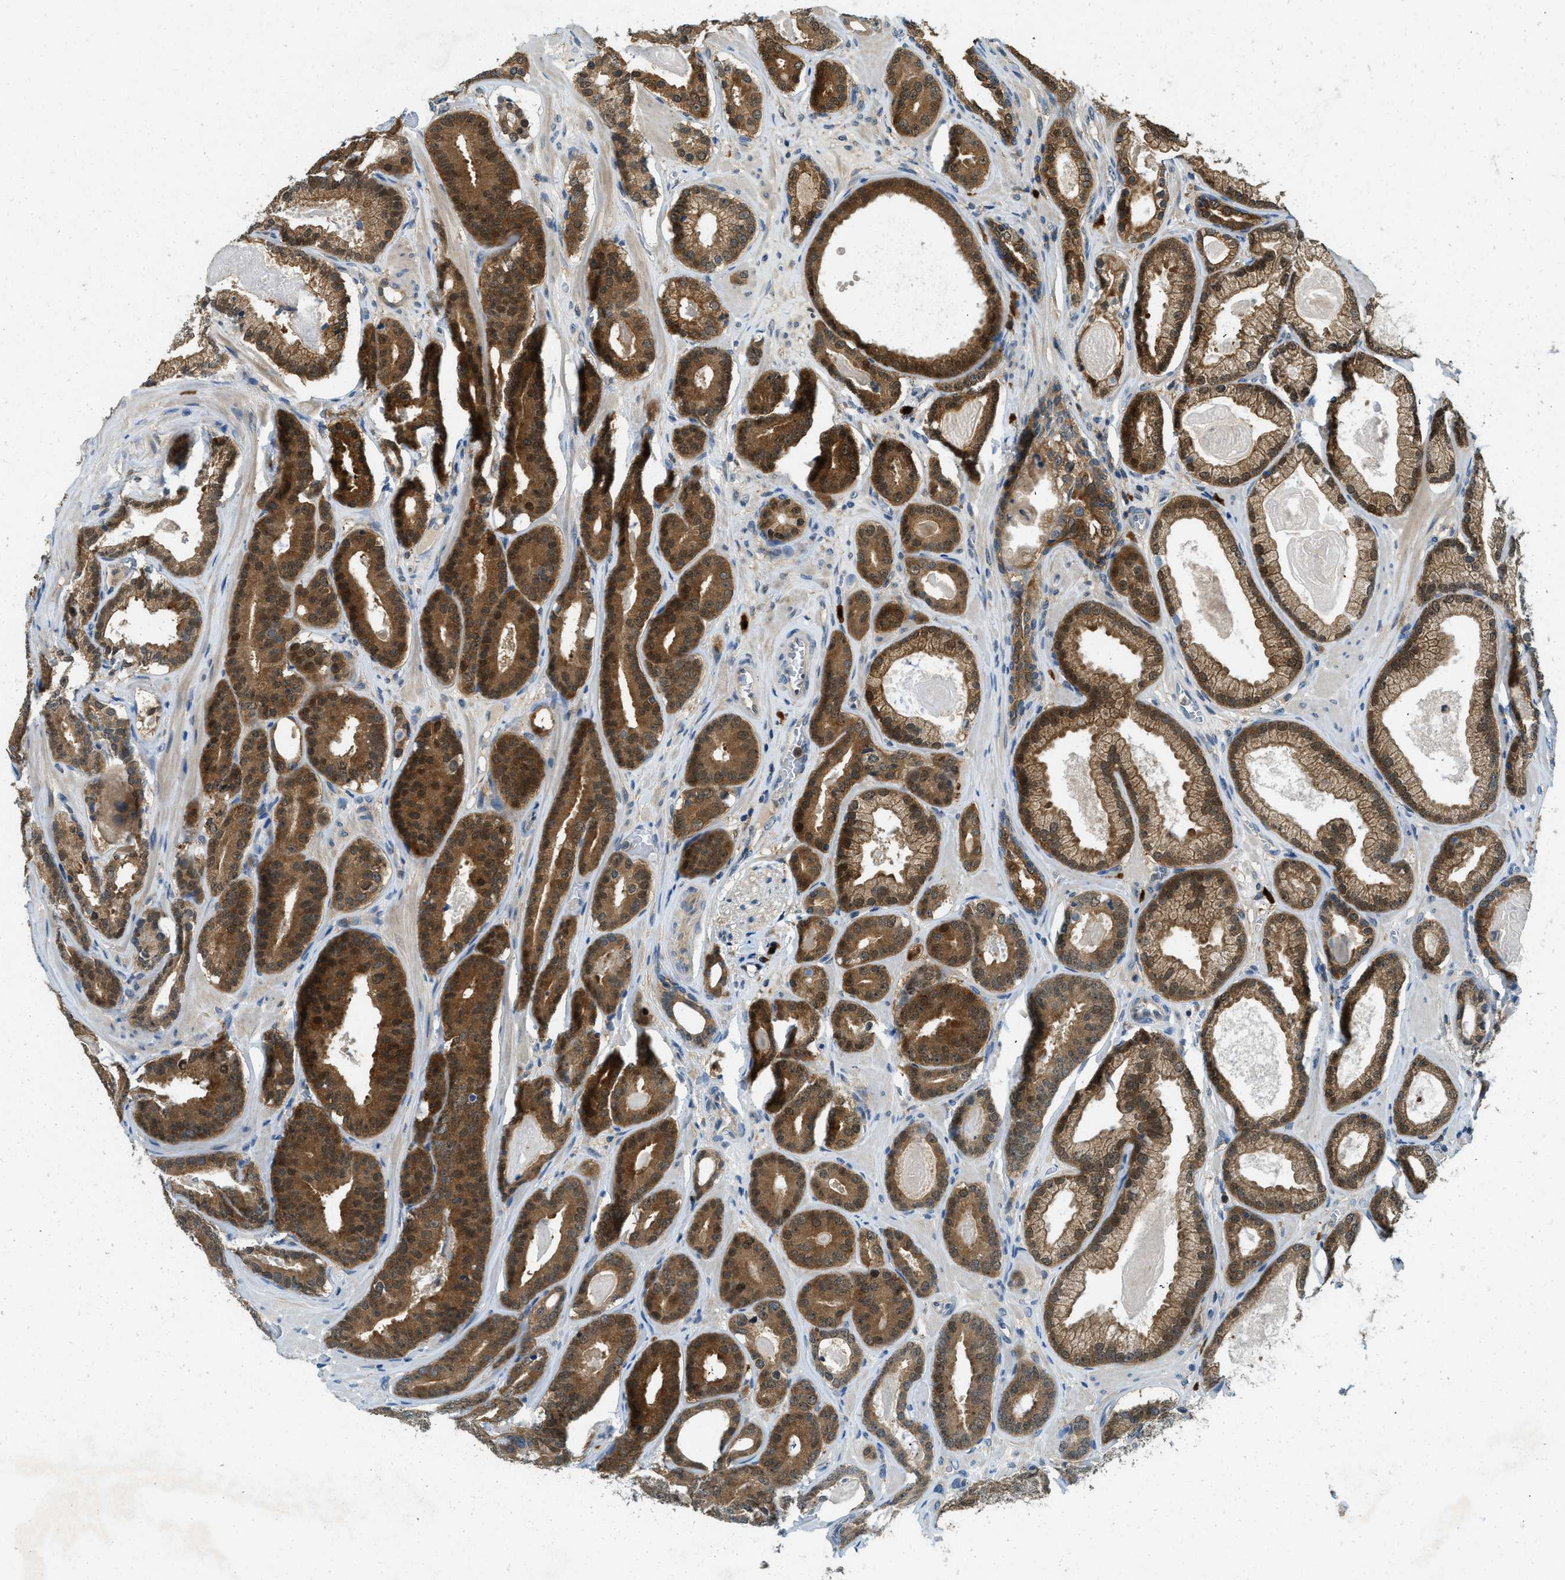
{"staining": {"intensity": "strong", "quantity": ">75%", "location": "cytoplasmic/membranous,nuclear"}, "tissue": "prostate cancer", "cell_type": "Tumor cells", "image_type": "cancer", "snomed": [{"axis": "morphology", "description": "Adenocarcinoma, High grade"}, {"axis": "topography", "description": "Prostate"}], "caption": "Protein expression by IHC reveals strong cytoplasmic/membranous and nuclear expression in about >75% of tumor cells in adenocarcinoma (high-grade) (prostate).", "gene": "GMPPB", "patient": {"sex": "male", "age": 60}}